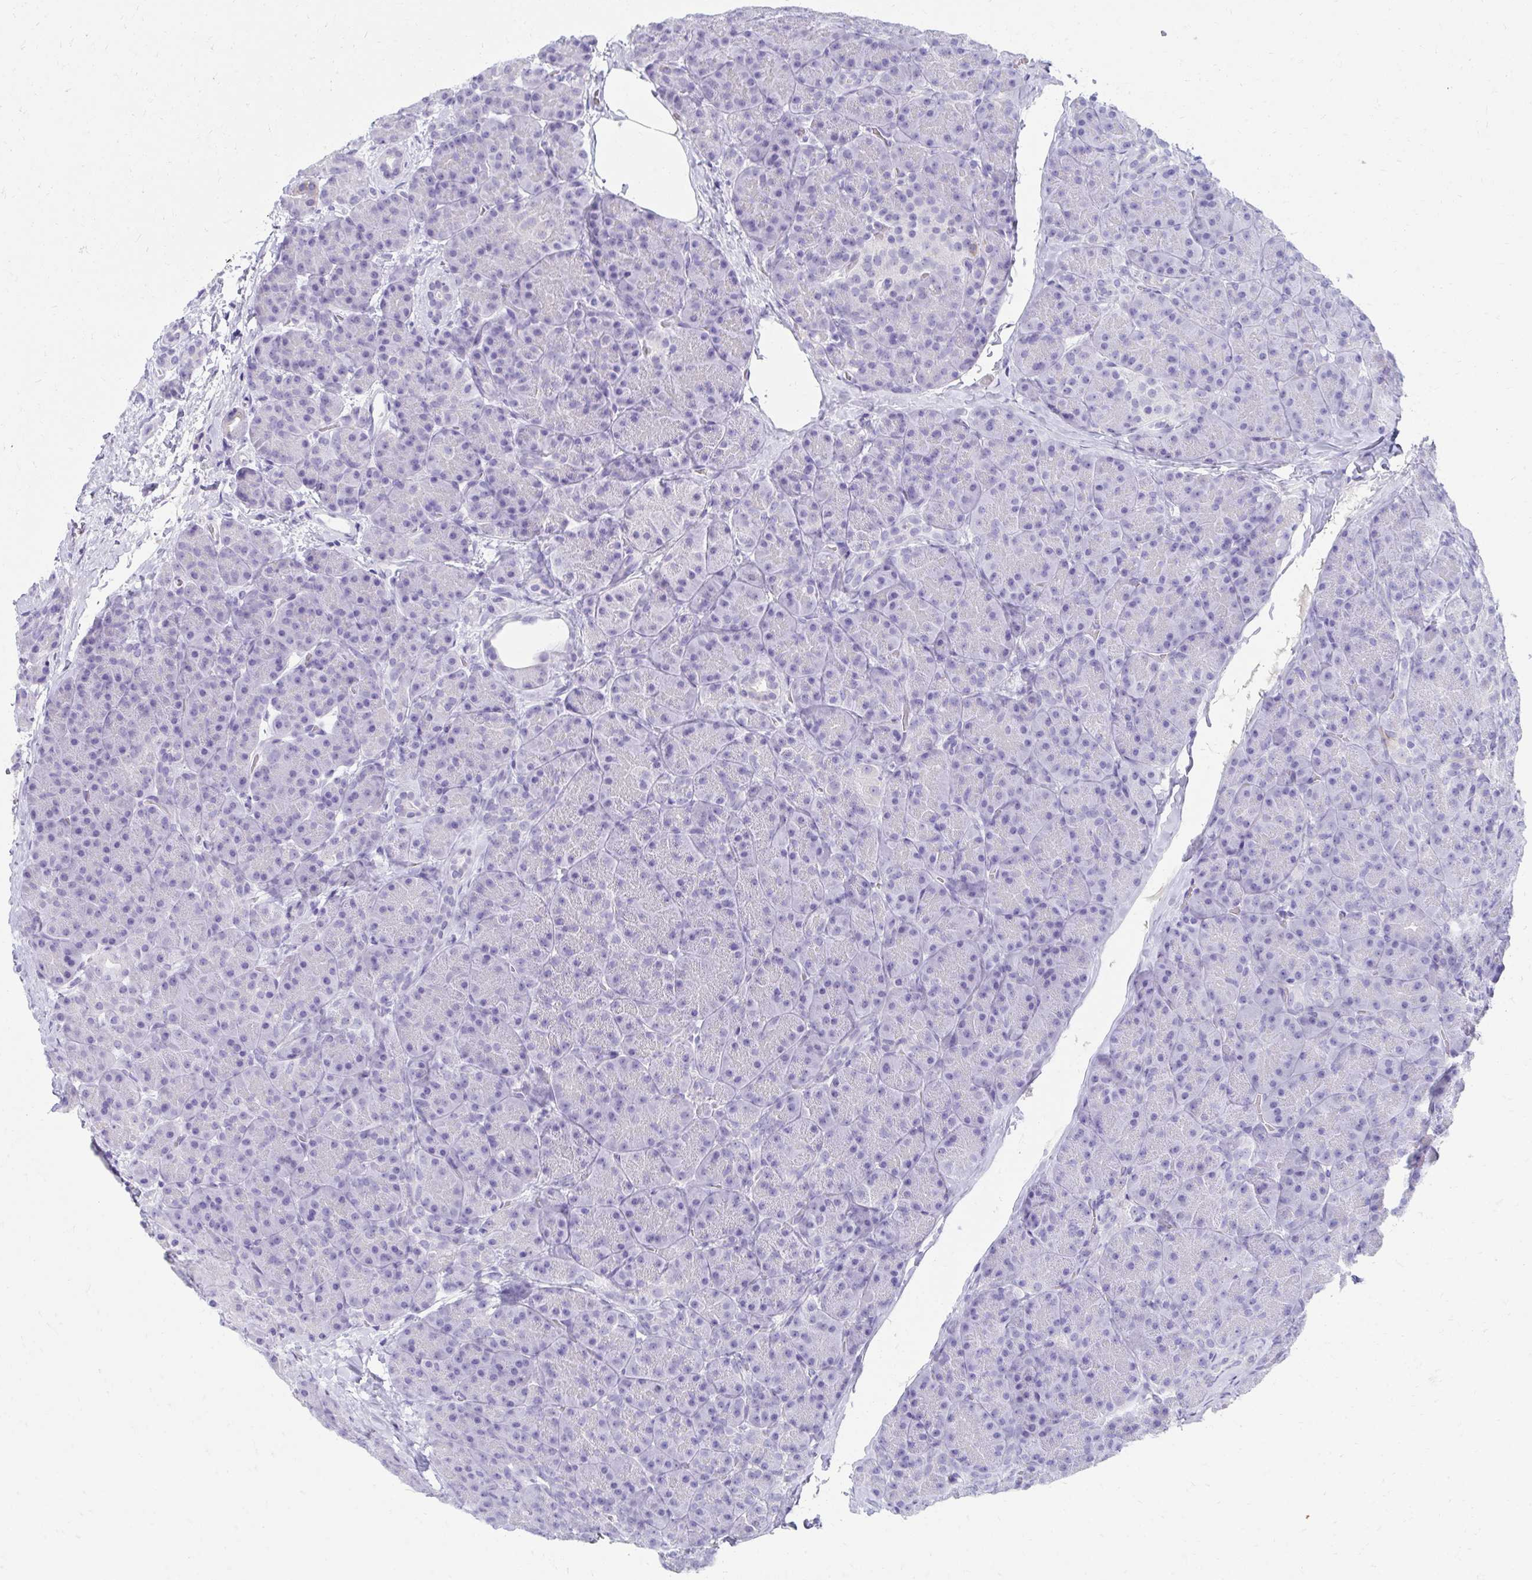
{"staining": {"intensity": "weak", "quantity": "<25%", "location": "cytoplasmic/membranous"}, "tissue": "pancreas", "cell_type": "Exocrine glandular cells", "image_type": "normal", "snomed": [{"axis": "morphology", "description": "Normal tissue, NOS"}, {"axis": "topography", "description": "Pancreas"}], "caption": "Human pancreas stained for a protein using immunohistochemistry reveals no positivity in exocrine glandular cells.", "gene": "SEC14L3", "patient": {"sex": "male", "age": 57}}